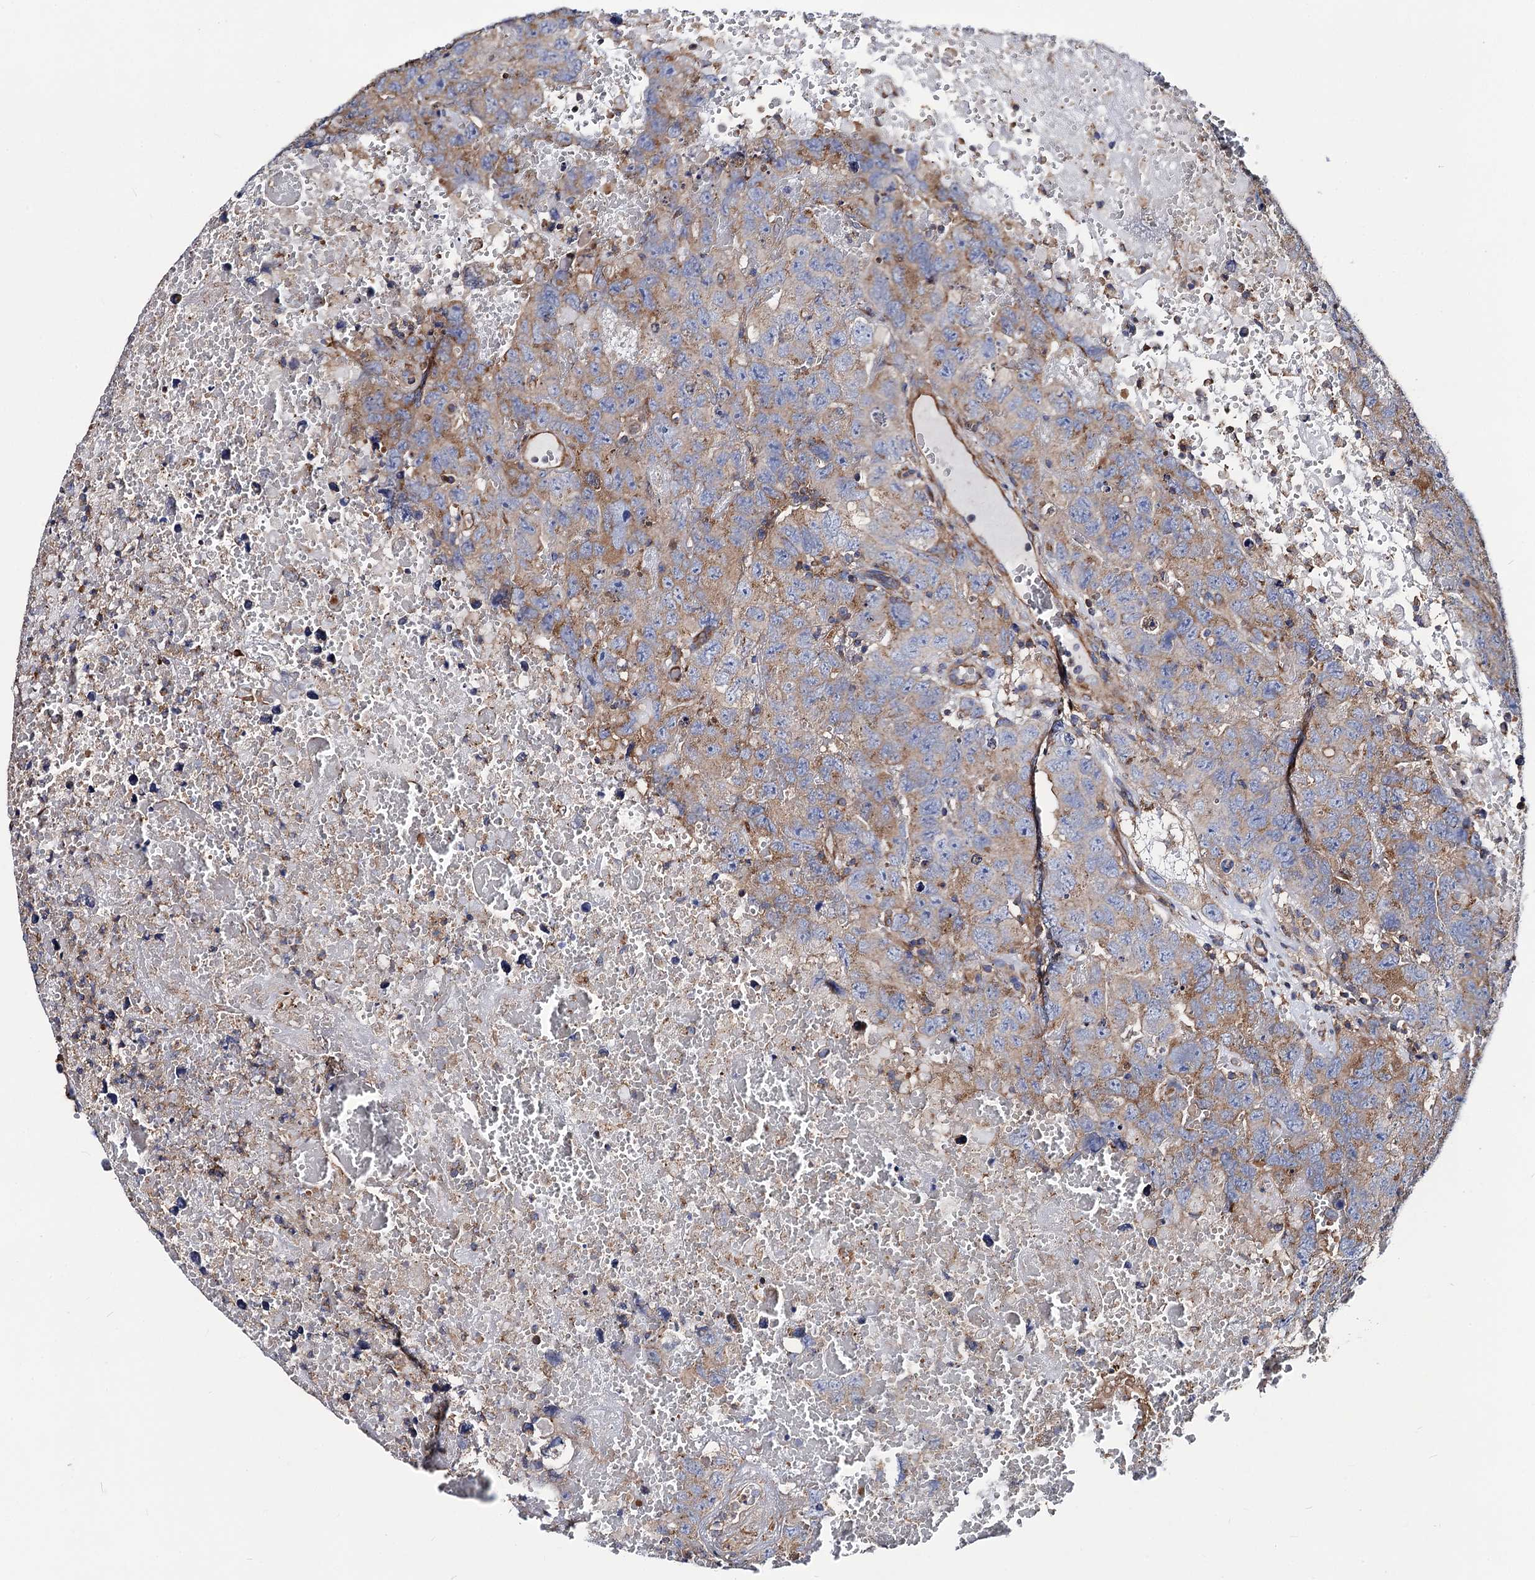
{"staining": {"intensity": "moderate", "quantity": "<25%", "location": "cytoplasmic/membranous"}, "tissue": "testis cancer", "cell_type": "Tumor cells", "image_type": "cancer", "snomed": [{"axis": "morphology", "description": "Carcinoma, Embryonal, NOS"}, {"axis": "topography", "description": "Testis"}], "caption": "The image reveals staining of testis cancer (embryonal carcinoma), revealing moderate cytoplasmic/membranous protein staining (brown color) within tumor cells.", "gene": "DYDC1", "patient": {"sex": "male", "age": 45}}